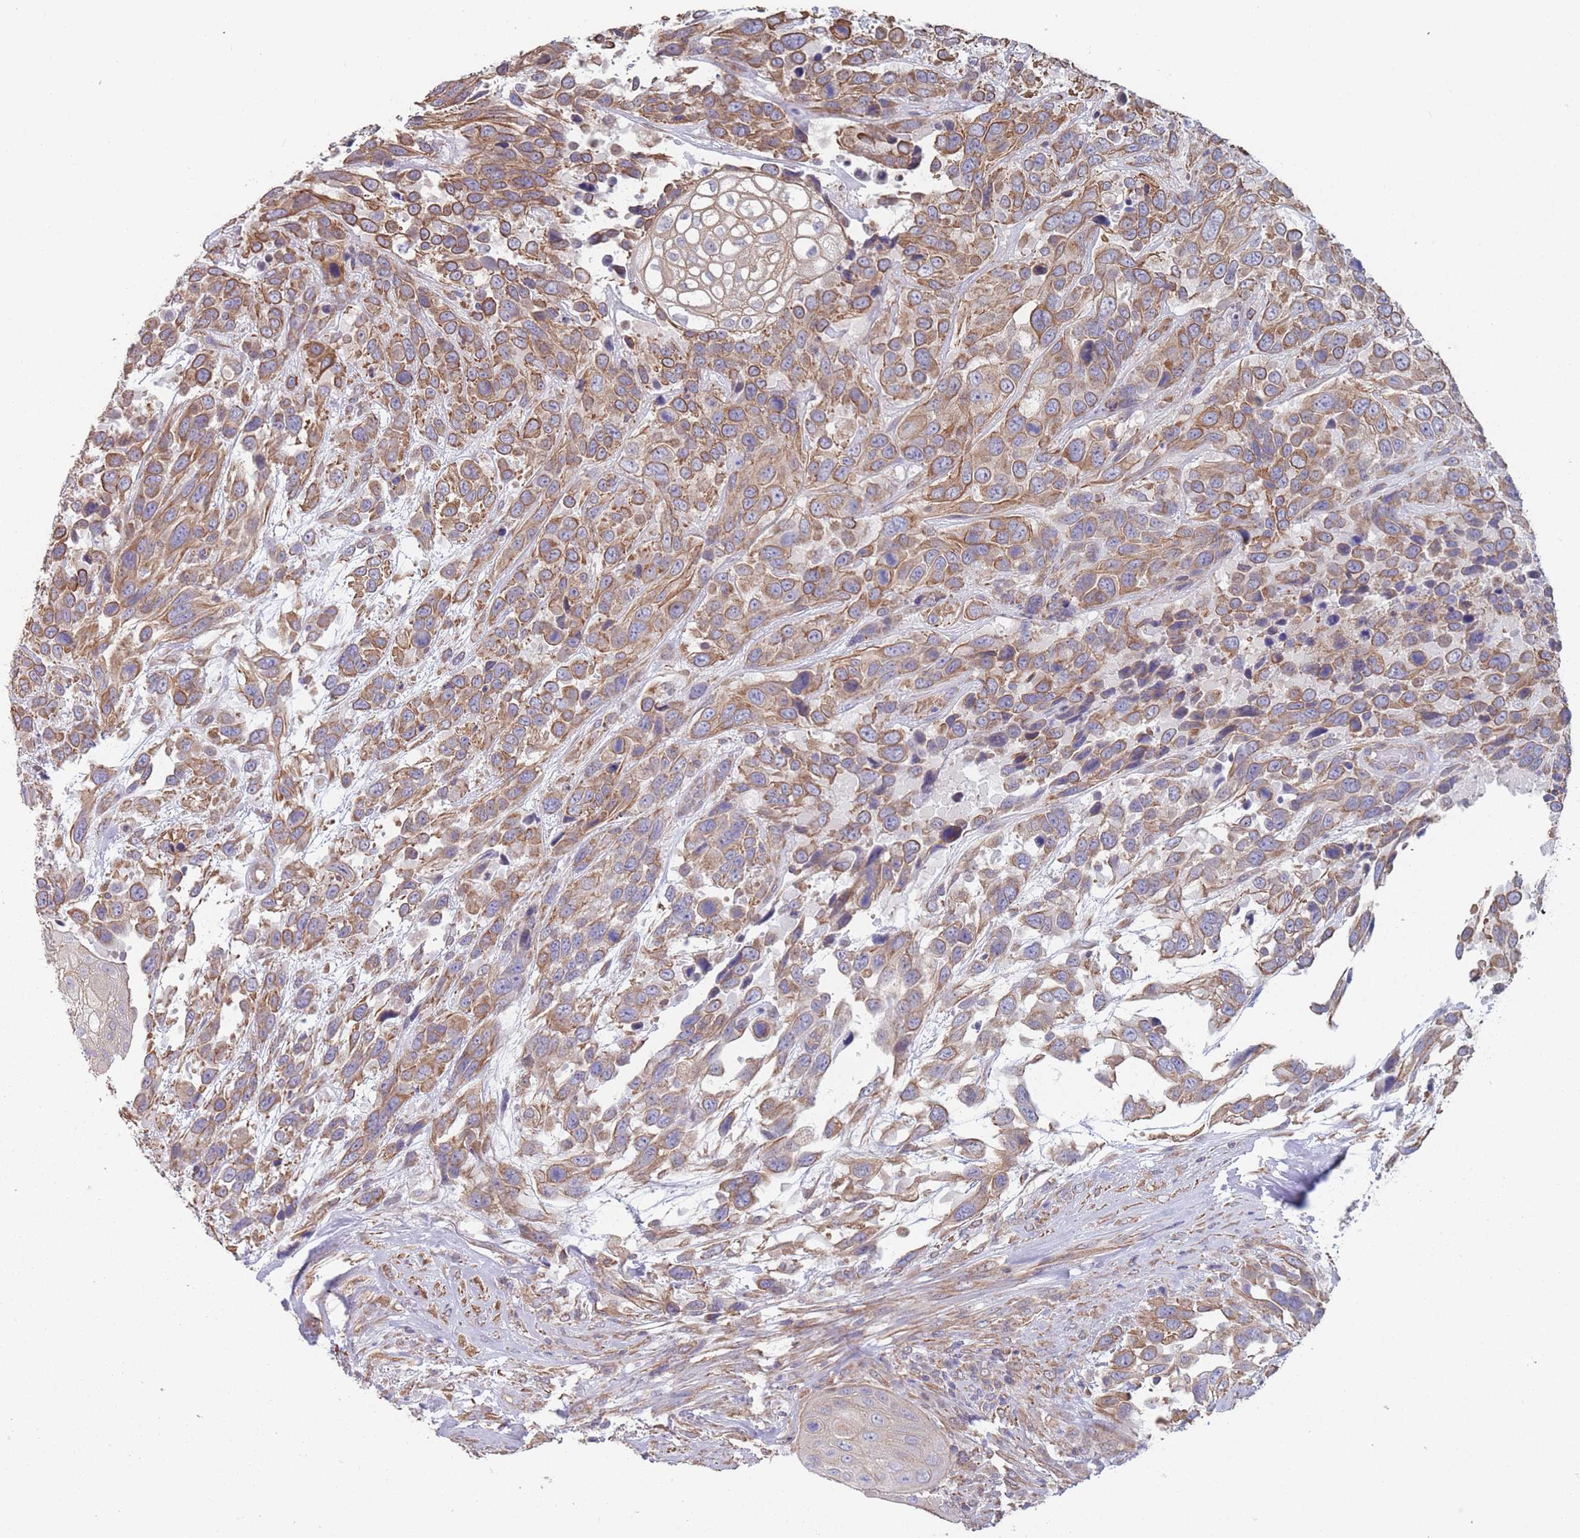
{"staining": {"intensity": "moderate", "quantity": ">75%", "location": "cytoplasmic/membranous"}, "tissue": "urothelial cancer", "cell_type": "Tumor cells", "image_type": "cancer", "snomed": [{"axis": "morphology", "description": "Urothelial carcinoma, High grade"}, {"axis": "topography", "description": "Urinary bladder"}], "caption": "DAB immunohistochemical staining of human urothelial cancer reveals moderate cytoplasmic/membranous protein staining in about >75% of tumor cells. The protein is stained brown, and the nuclei are stained in blue (DAB (3,3'-diaminobenzidine) IHC with brightfield microscopy, high magnification).", "gene": "SLC1A6", "patient": {"sex": "female", "age": 70}}